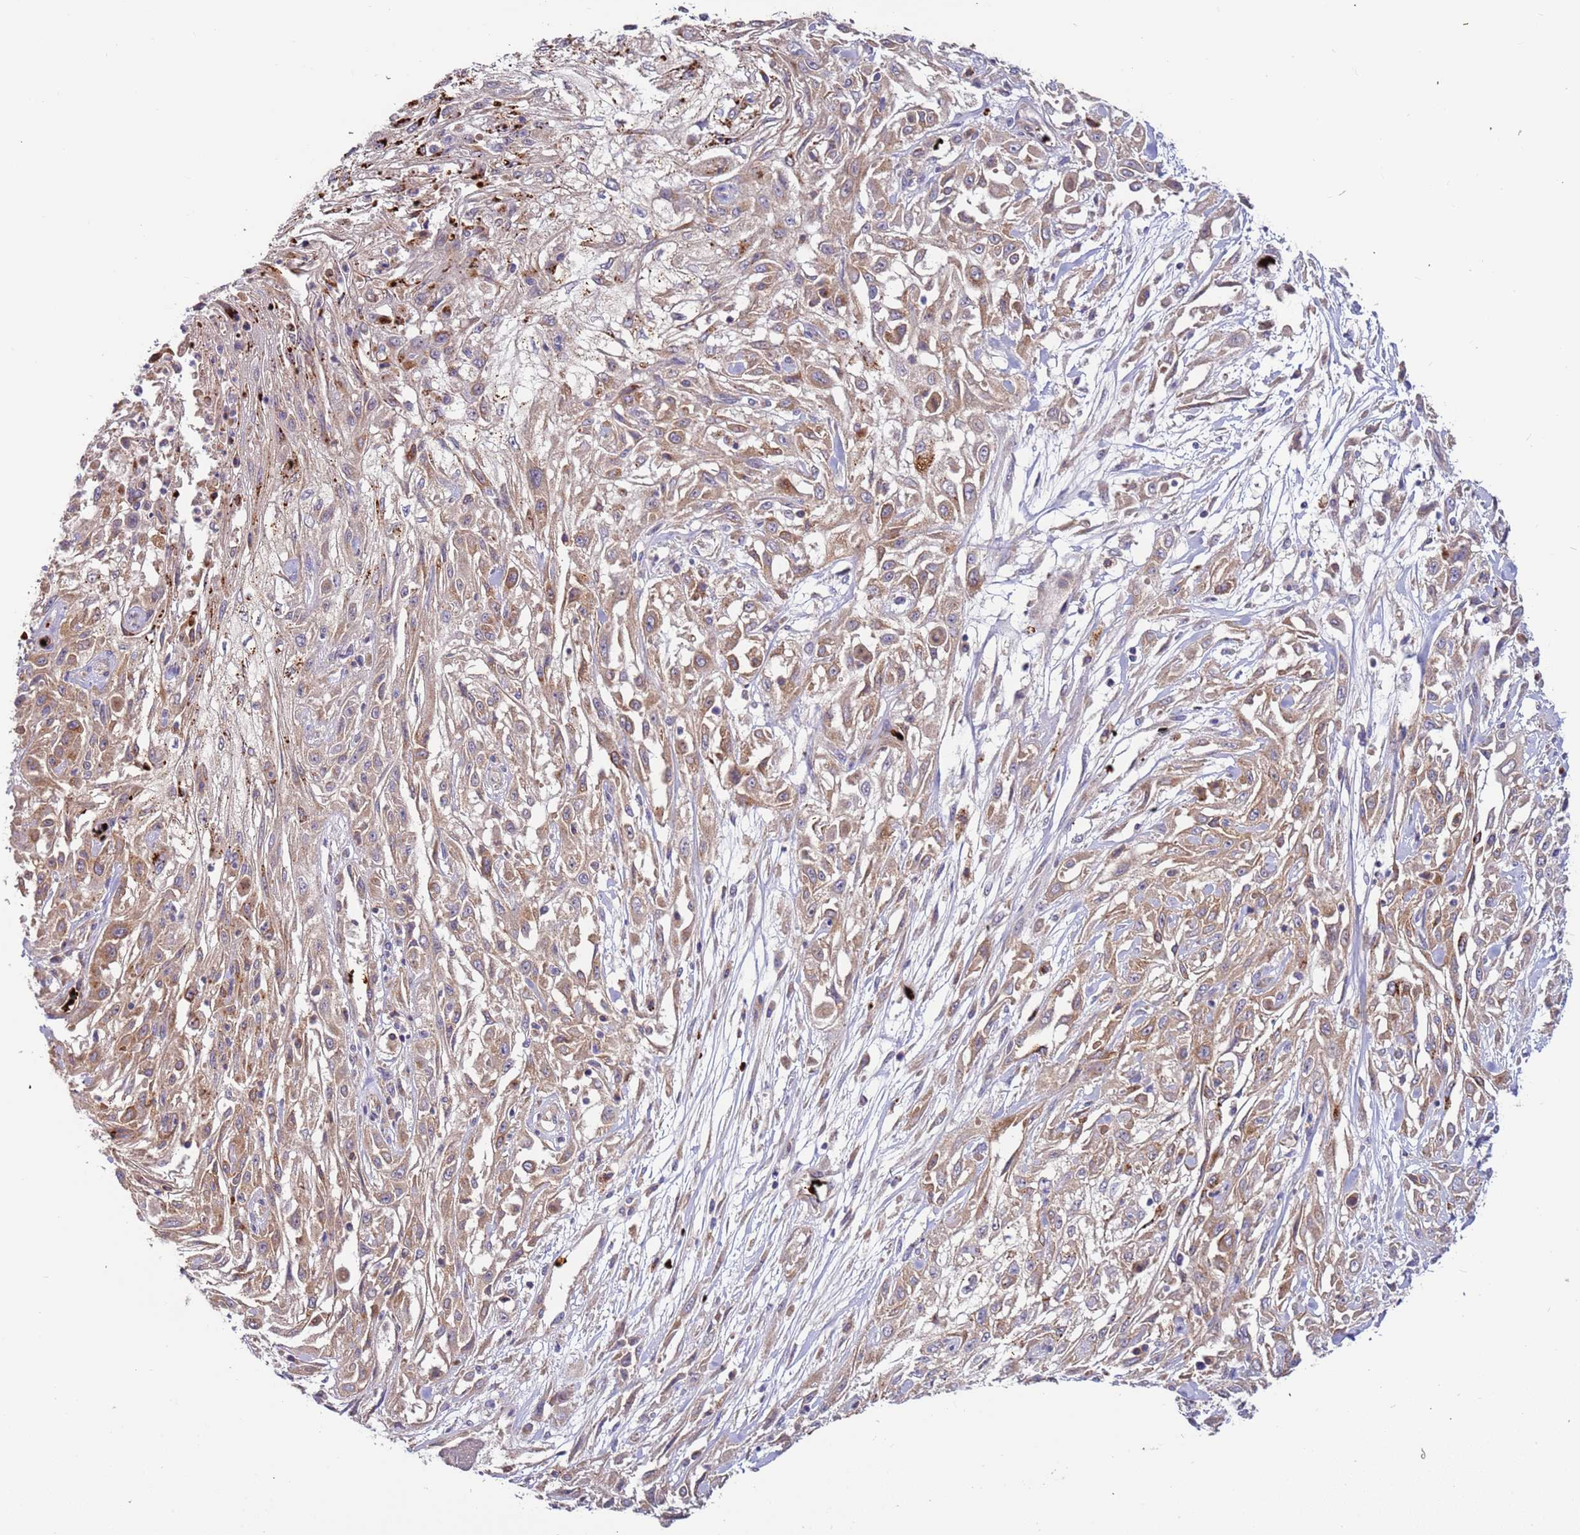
{"staining": {"intensity": "moderate", "quantity": ">75%", "location": "cytoplasmic/membranous"}, "tissue": "skin cancer", "cell_type": "Tumor cells", "image_type": "cancer", "snomed": [{"axis": "morphology", "description": "Squamous cell carcinoma, NOS"}, {"axis": "morphology", "description": "Squamous cell carcinoma, metastatic, NOS"}, {"axis": "topography", "description": "Skin"}, {"axis": "topography", "description": "Lymph node"}], "caption": "A histopathology image showing moderate cytoplasmic/membranous expression in about >75% of tumor cells in skin cancer, as visualized by brown immunohistochemical staining.", "gene": "VPS36", "patient": {"sex": "male", "age": 75}}